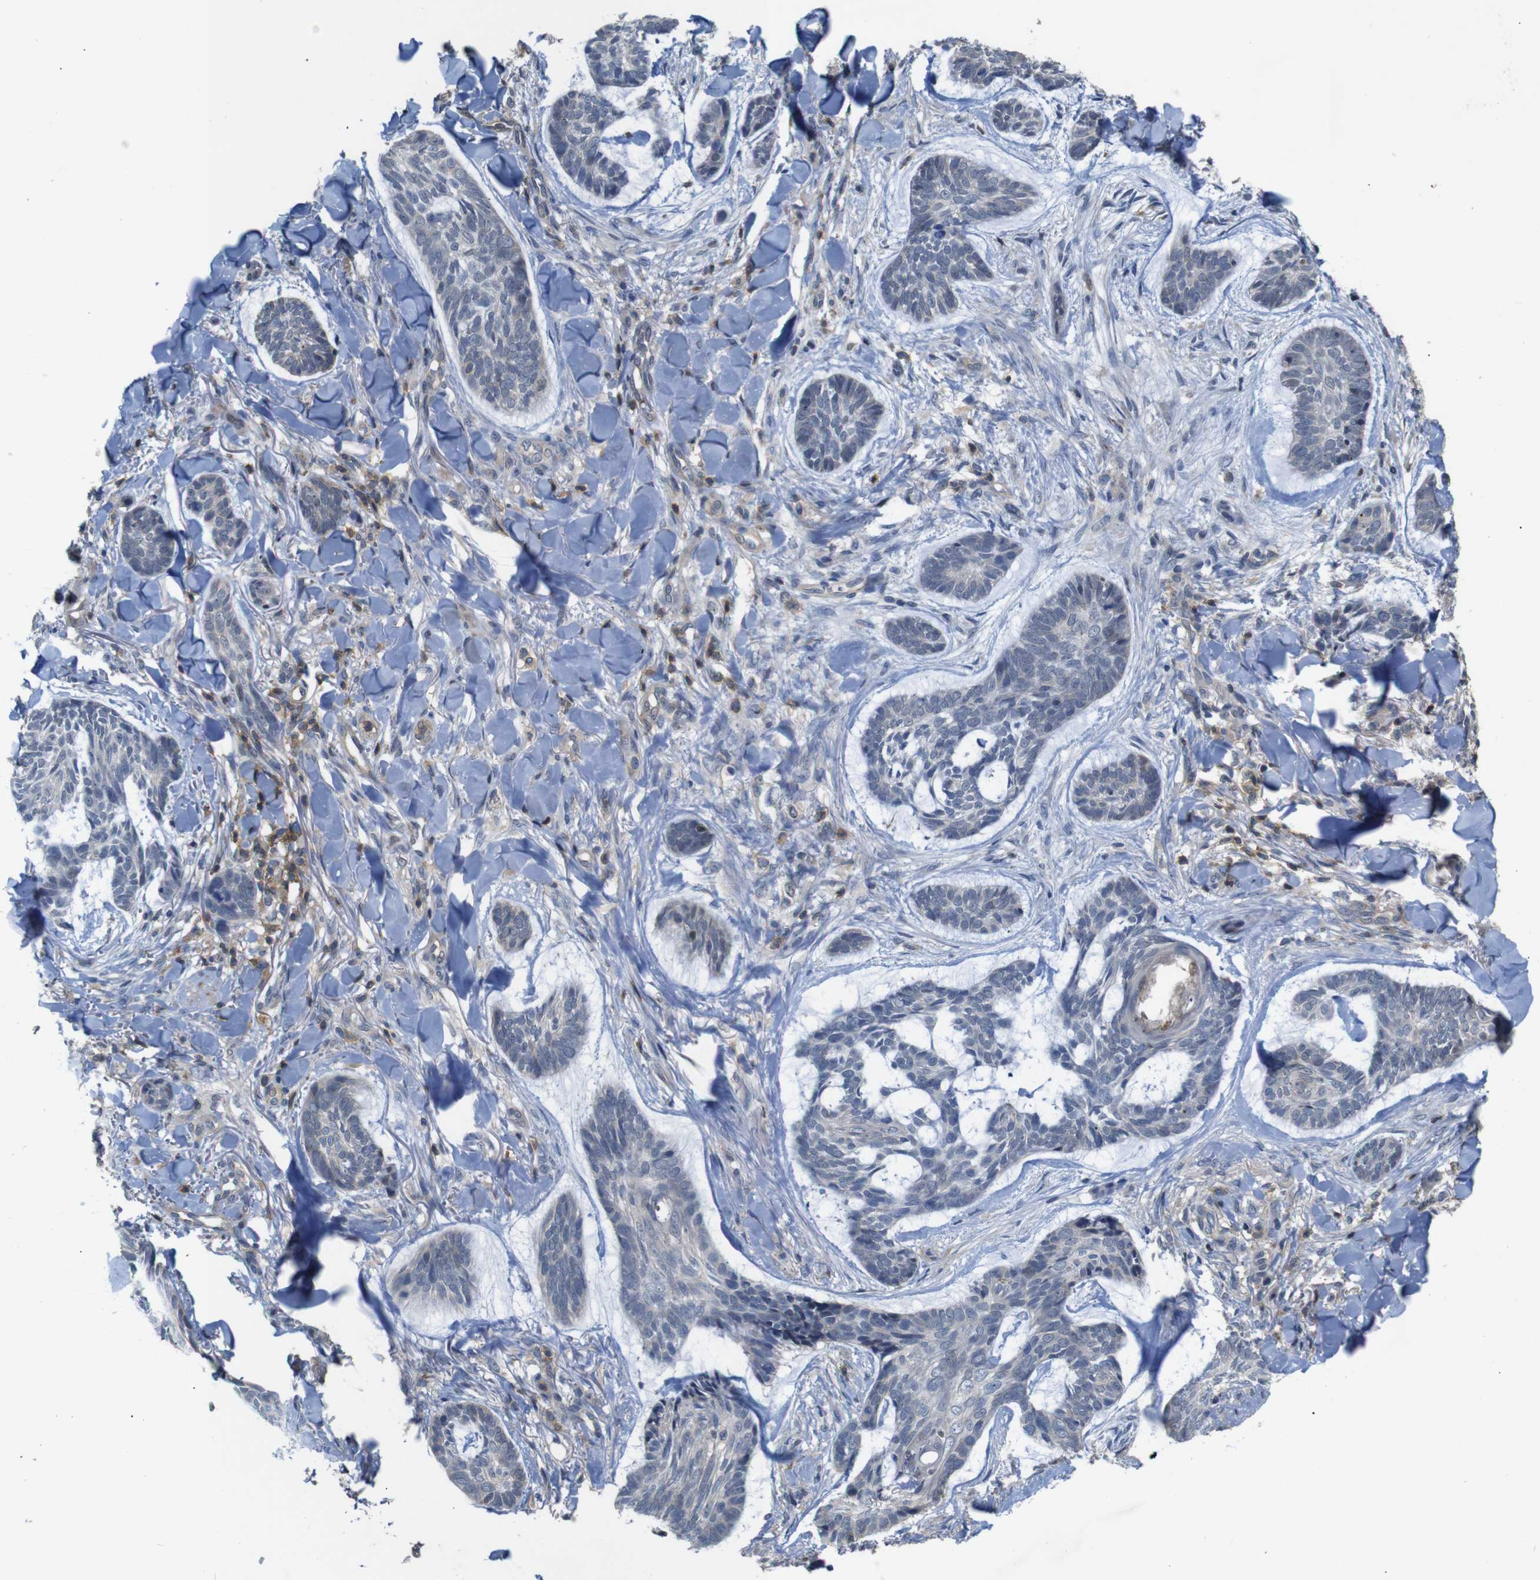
{"staining": {"intensity": "negative", "quantity": "none", "location": "none"}, "tissue": "skin cancer", "cell_type": "Tumor cells", "image_type": "cancer", "snomed": [{"axis": "morphology", "description": "Basal cell carcinoma"}, {"axis": "topography", "description": "Skin"}], "caption": "DAB immunohistochemical staining of human skin basal cell carcinoma demonstrates no significant expression in tumor cells.", "gene": "BRWD3", "patient": {"sex": "male", "age": 43}}